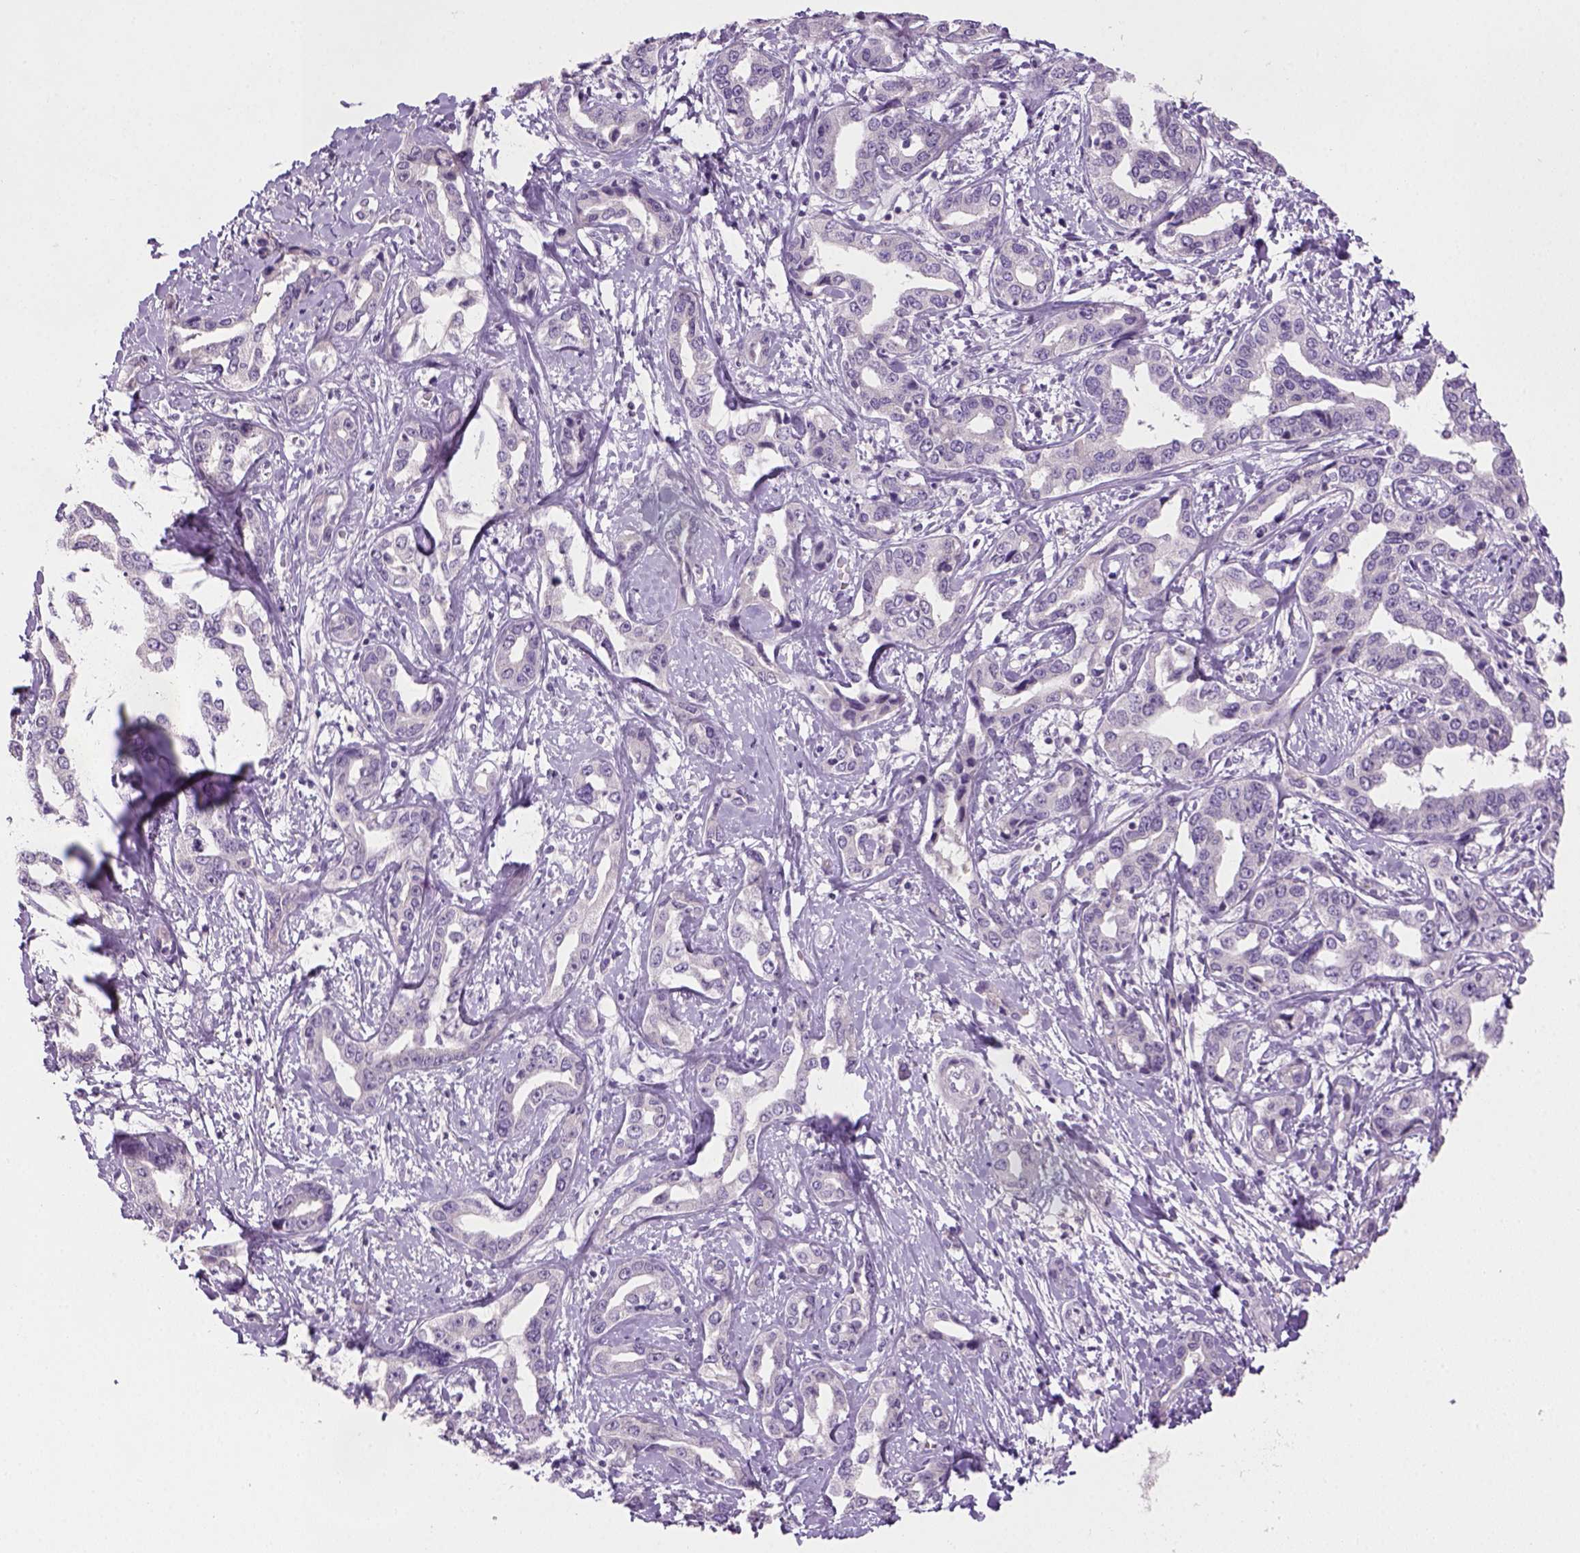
{"staining": {"intensity": "negative", "quantity": "none", "location": "none"}, "tissue": "liver cancer", "cell_type": "Tumor cells", "image_type": "cancer", "snomed": [{"axis": "morphology", "description": "Cholangiocarcinoma"}, {"axis": "topography", "description": "Liver"}], "caption": "Photomicrograph shows no significant protein positivity in tumor cells of liver cancer. (Brightfield microscopy of DAB IHC at high magnification).", "gene": "GFI1B", "patient": {"sex": "male", "age": 59}}